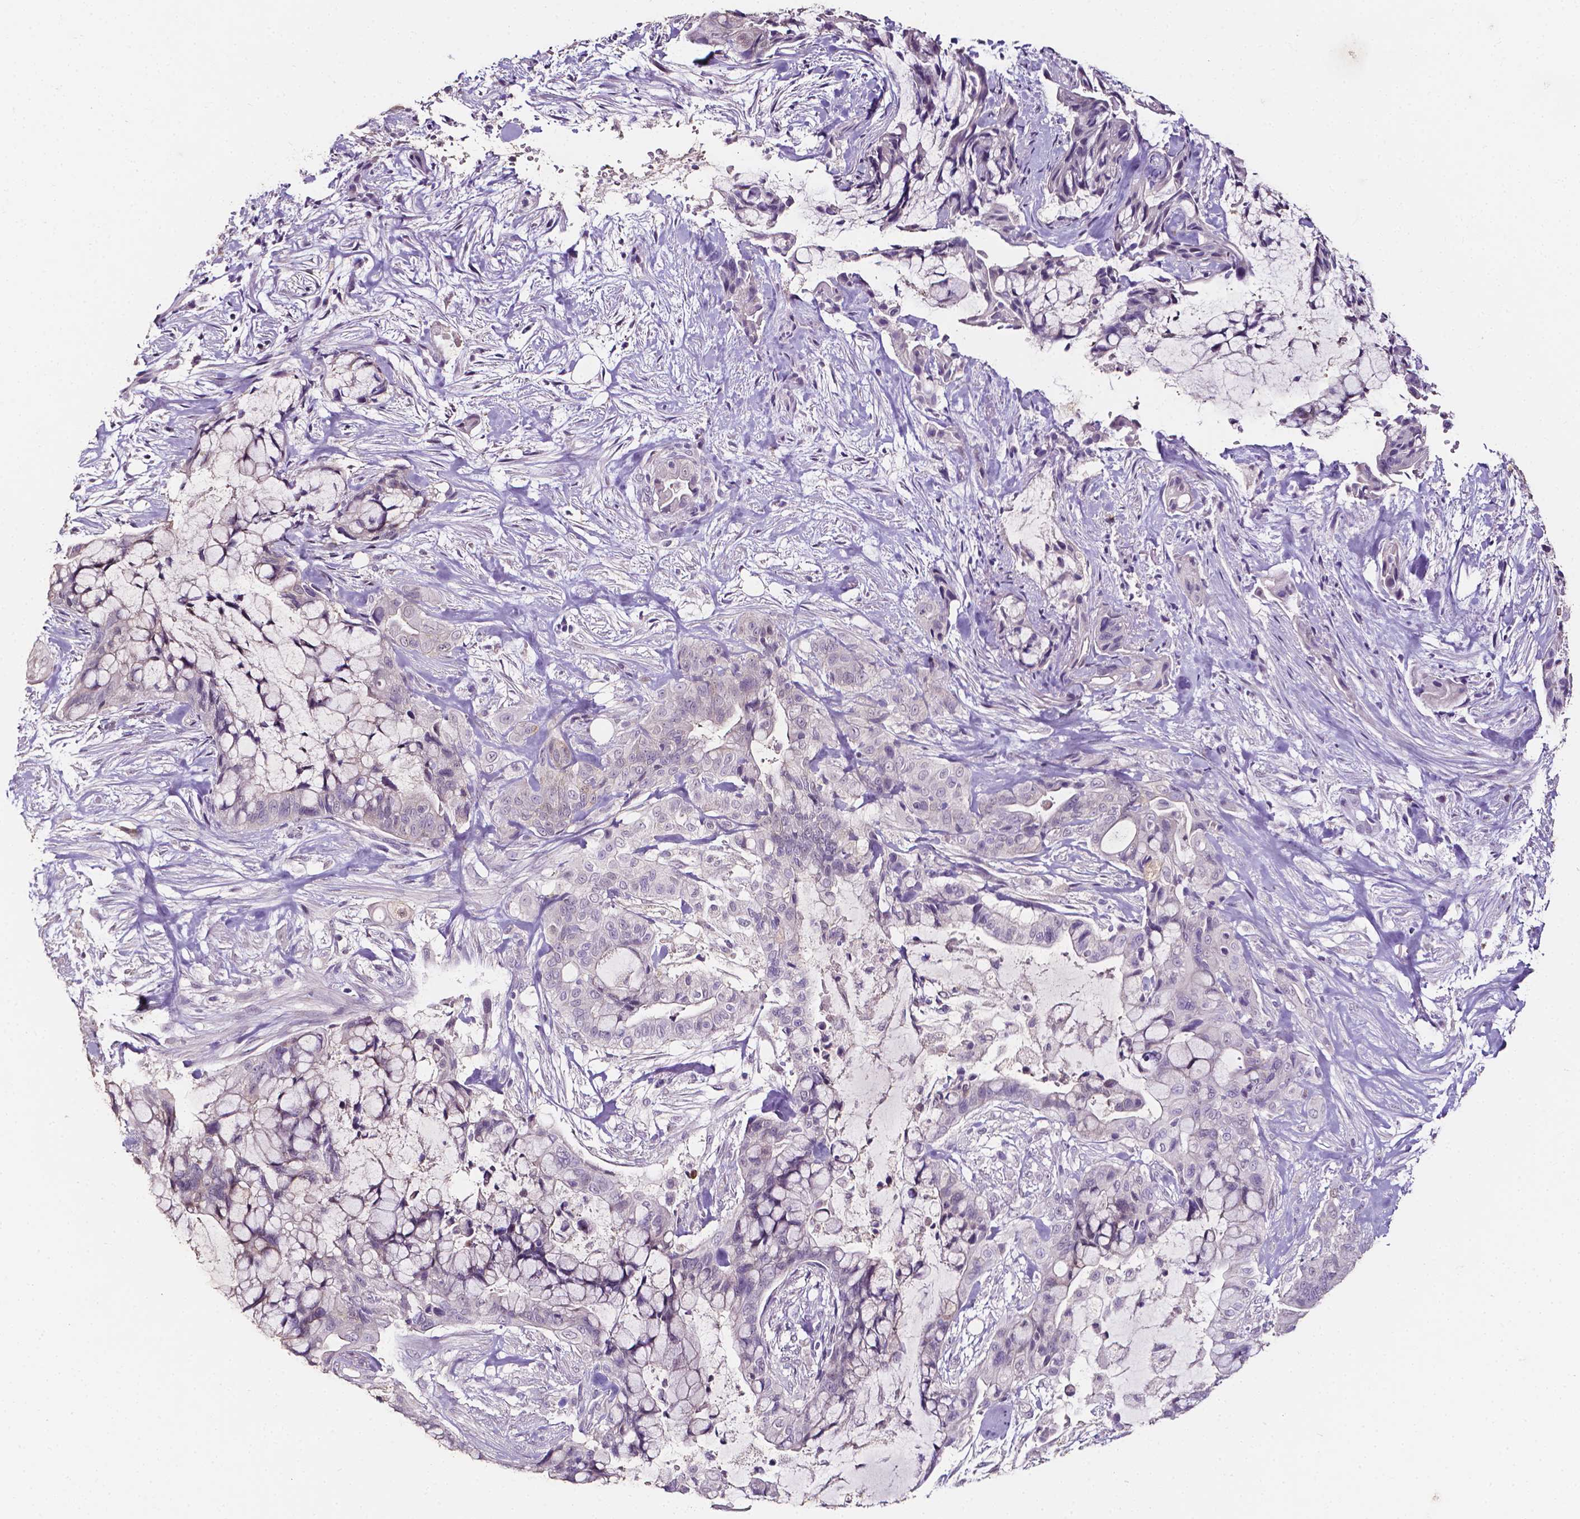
{"staining": {"intensity": "negative", "quantity": "none", "location": "none"}, "tissue": "pancreatic cancer", "cell_type": "Tumor cells", "image_type": "cancer", "snomed": [{"axis": "morphology", "description": "Adenocarcinoma, NOS"}, {"axis": "topography", "description": "Pancreas"}], "caption": "The IHC histopathology image has no significant positivity in tumor cells of adenocarcinoma (pancreatic) tissue.", "gene": "PSAT1", "patient": {"sex": "male", "age": 71}}